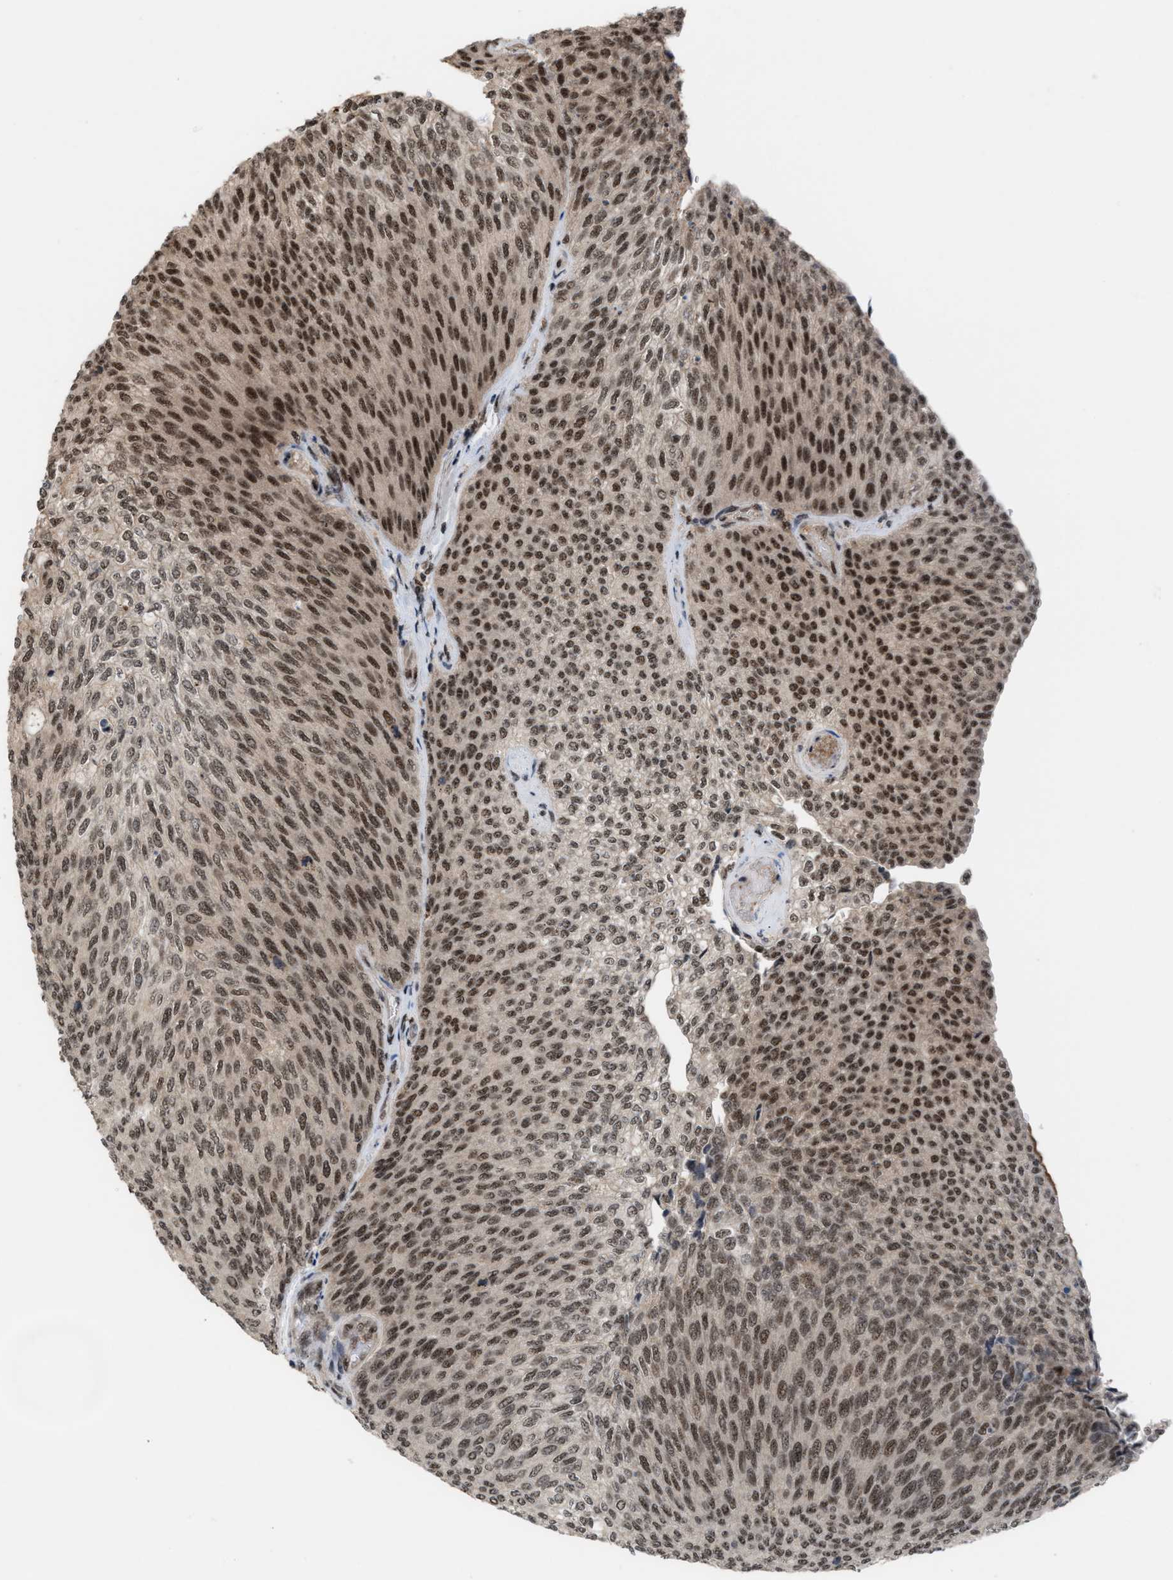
{"staining": {"intensity": "strong", "quantity": "25%-75%", "location": "nuclear"}, "tissue": "urothelial cancer", "cell_type": "Tumor cells", "image_type": "cancer", "snomed": [{"axis": "morphology", "description": "Urothelial carcinoma, Low grade"}, {"axis": "topography", "description": "Urinary bladder"}], "caption": "Strong nuclear protein expression is identified in about 25%-75% of tumor cells in urothelial cancer.", "gene": "PRPF4", "patient": {"sex": "female", "age": 79}}